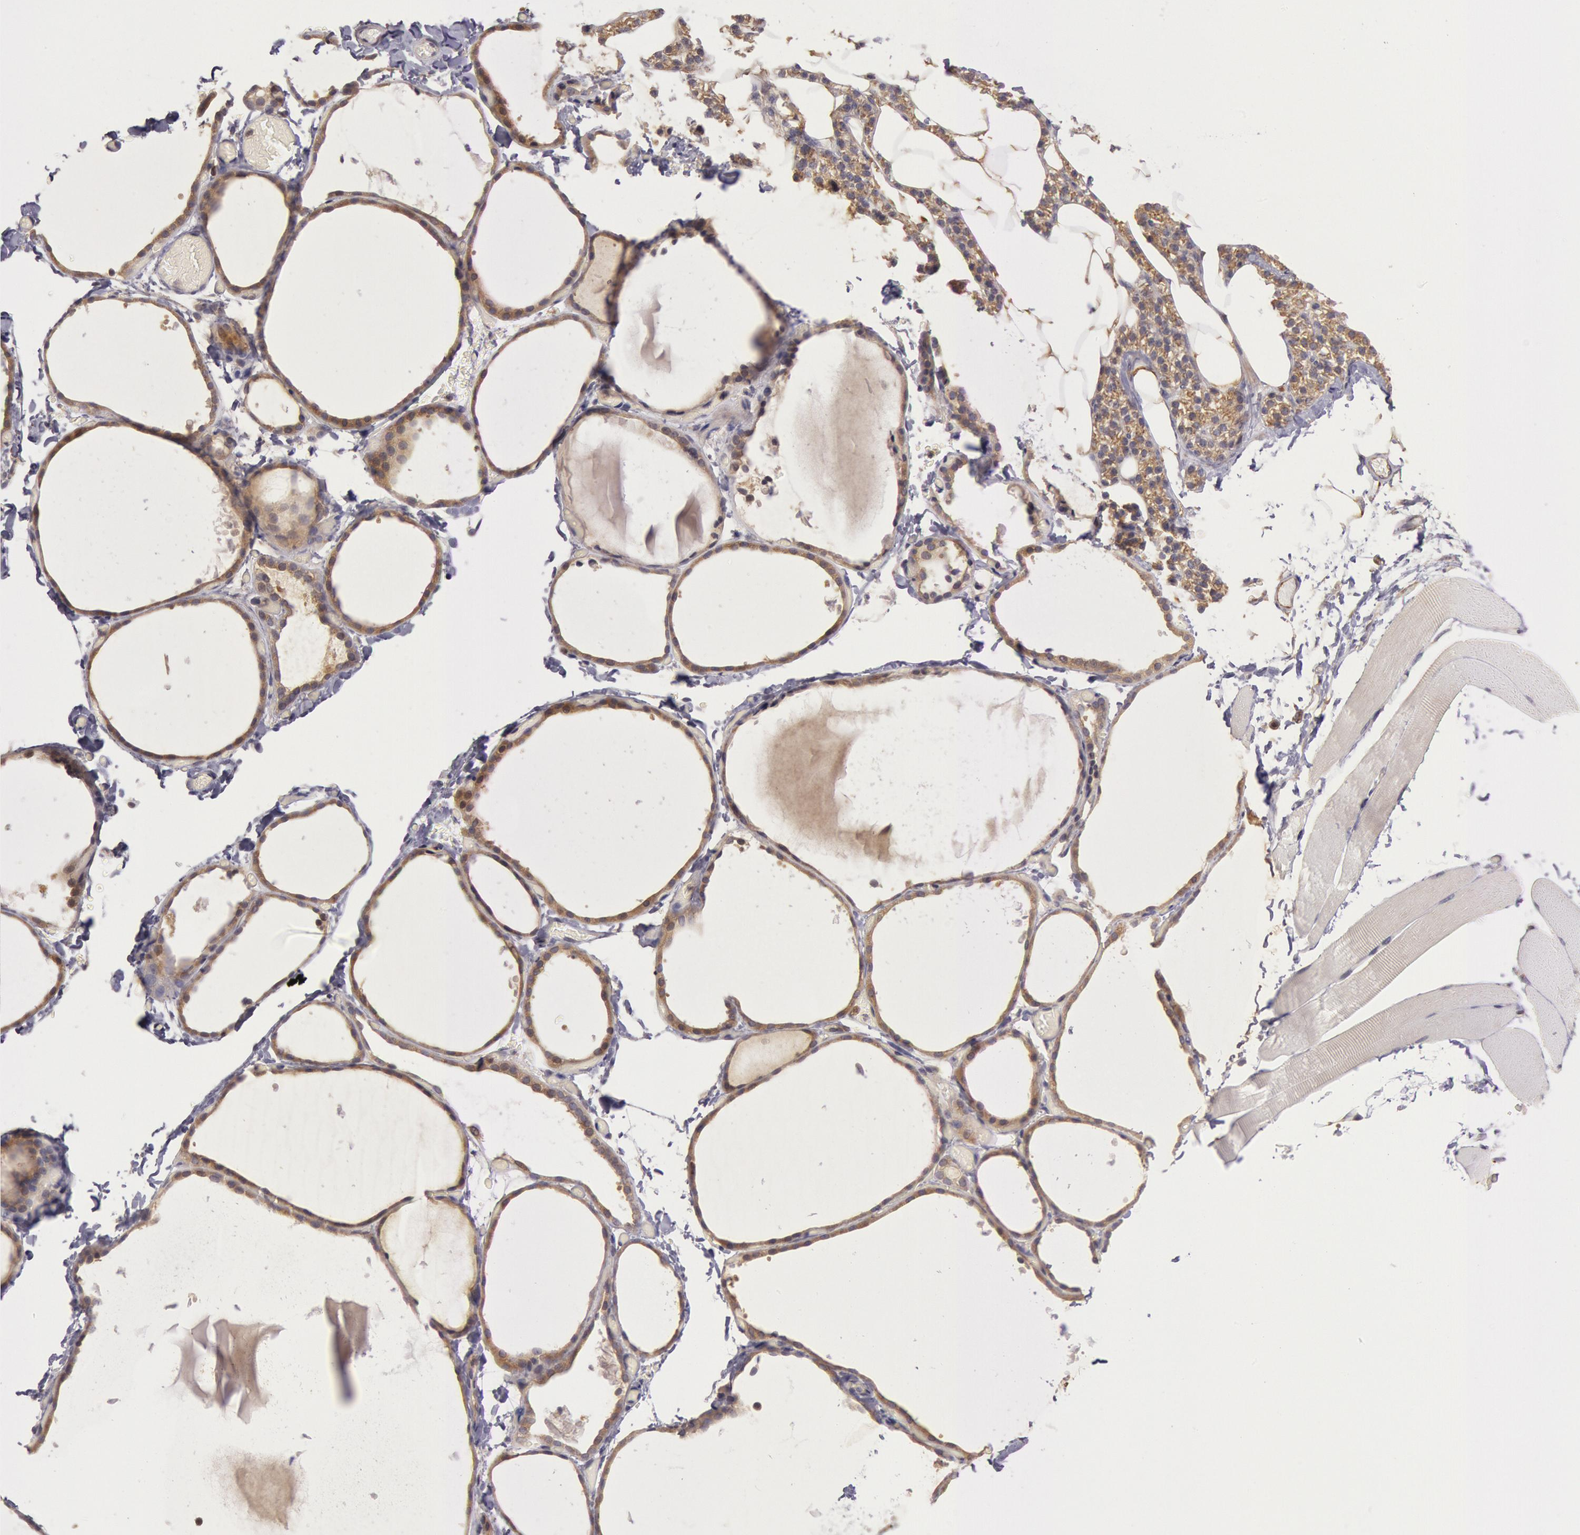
{"staining": {"intensity": "moderate", "quantity": ">75%", "location": "cytoplasmic/membranous"}, "tissue": "thyroid gland", "cell_type": "Glandular cells", "image_type": "normal", "snomed": [{"axis": "morphology", "description": "Normal tissue, NOS"}, {"axis": "topography", "description": "Thyroid gland"}], "caption": "Benign thyroid gland was stained to show a protein in brown. There is medium levels of moderate cytoplasmic/membranous expression in about >75% of glandular cells. (DAB (3,3'-diaminobenzidine) IHC with brightfield microscopy, high magnification).", "gene": "NMT2", "patient": {"sex": "female", "age": 22}}